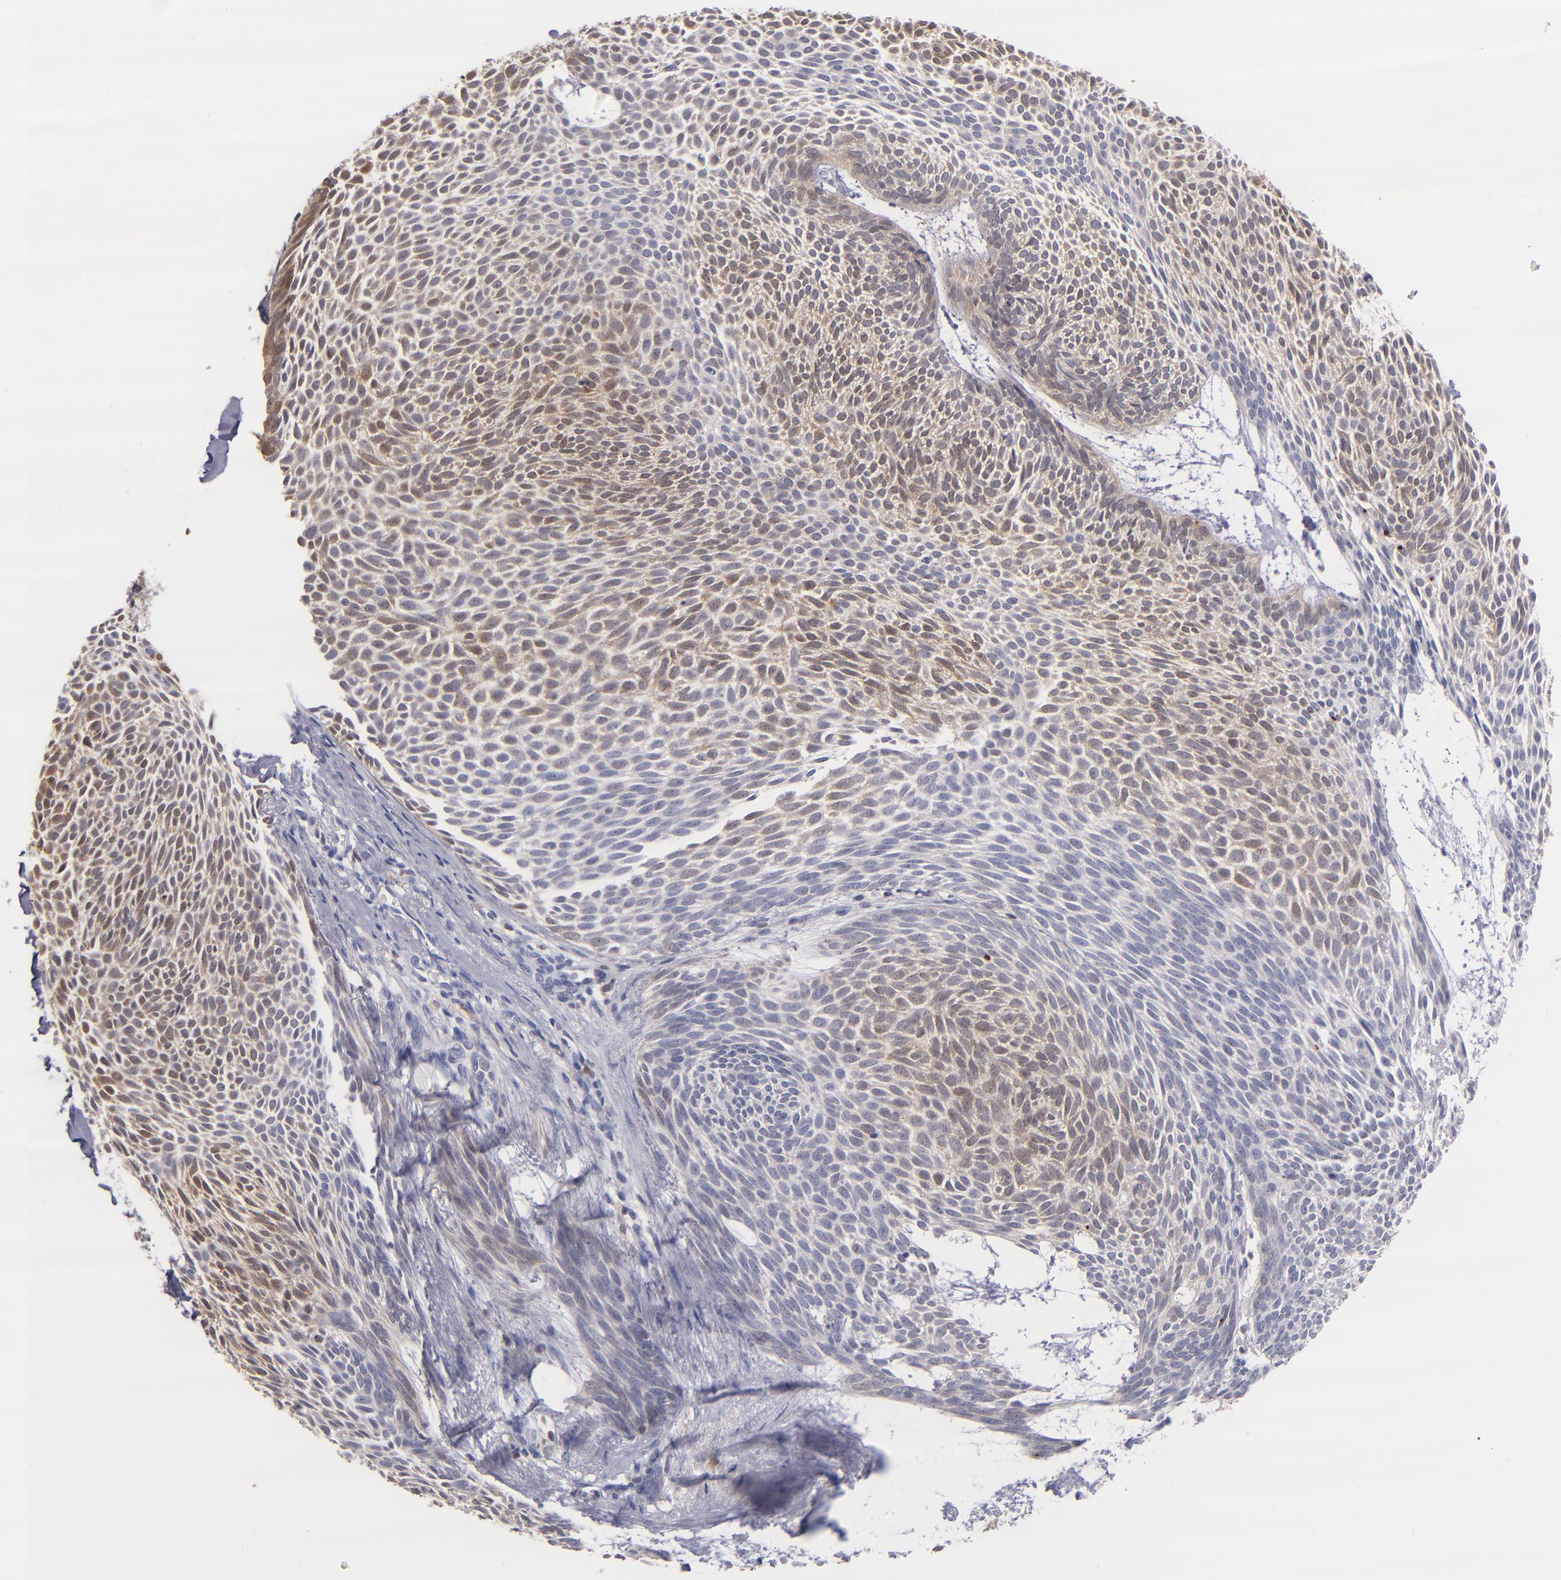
{"staining": {"intensity": "moderate", "quantity": "25%-75%", "location": "cytoplasmic/membranous"}, "tissue": "skin cancer", "cell_type": "Tumor cells", "image_type": "cancer", "snomed": [{"axis": "morphology", "description": "Basal cell carcinoma"}, {"axis": "topography", "description": "Skin"}], "caption": "Protein analysis of skin cancer tissue displays moderate cytoplasmic/membranous staining in approximately 25%-75% of tumor cells.", "gene": "PRKCD", "patient": {"sex": "male", "age": 84}}